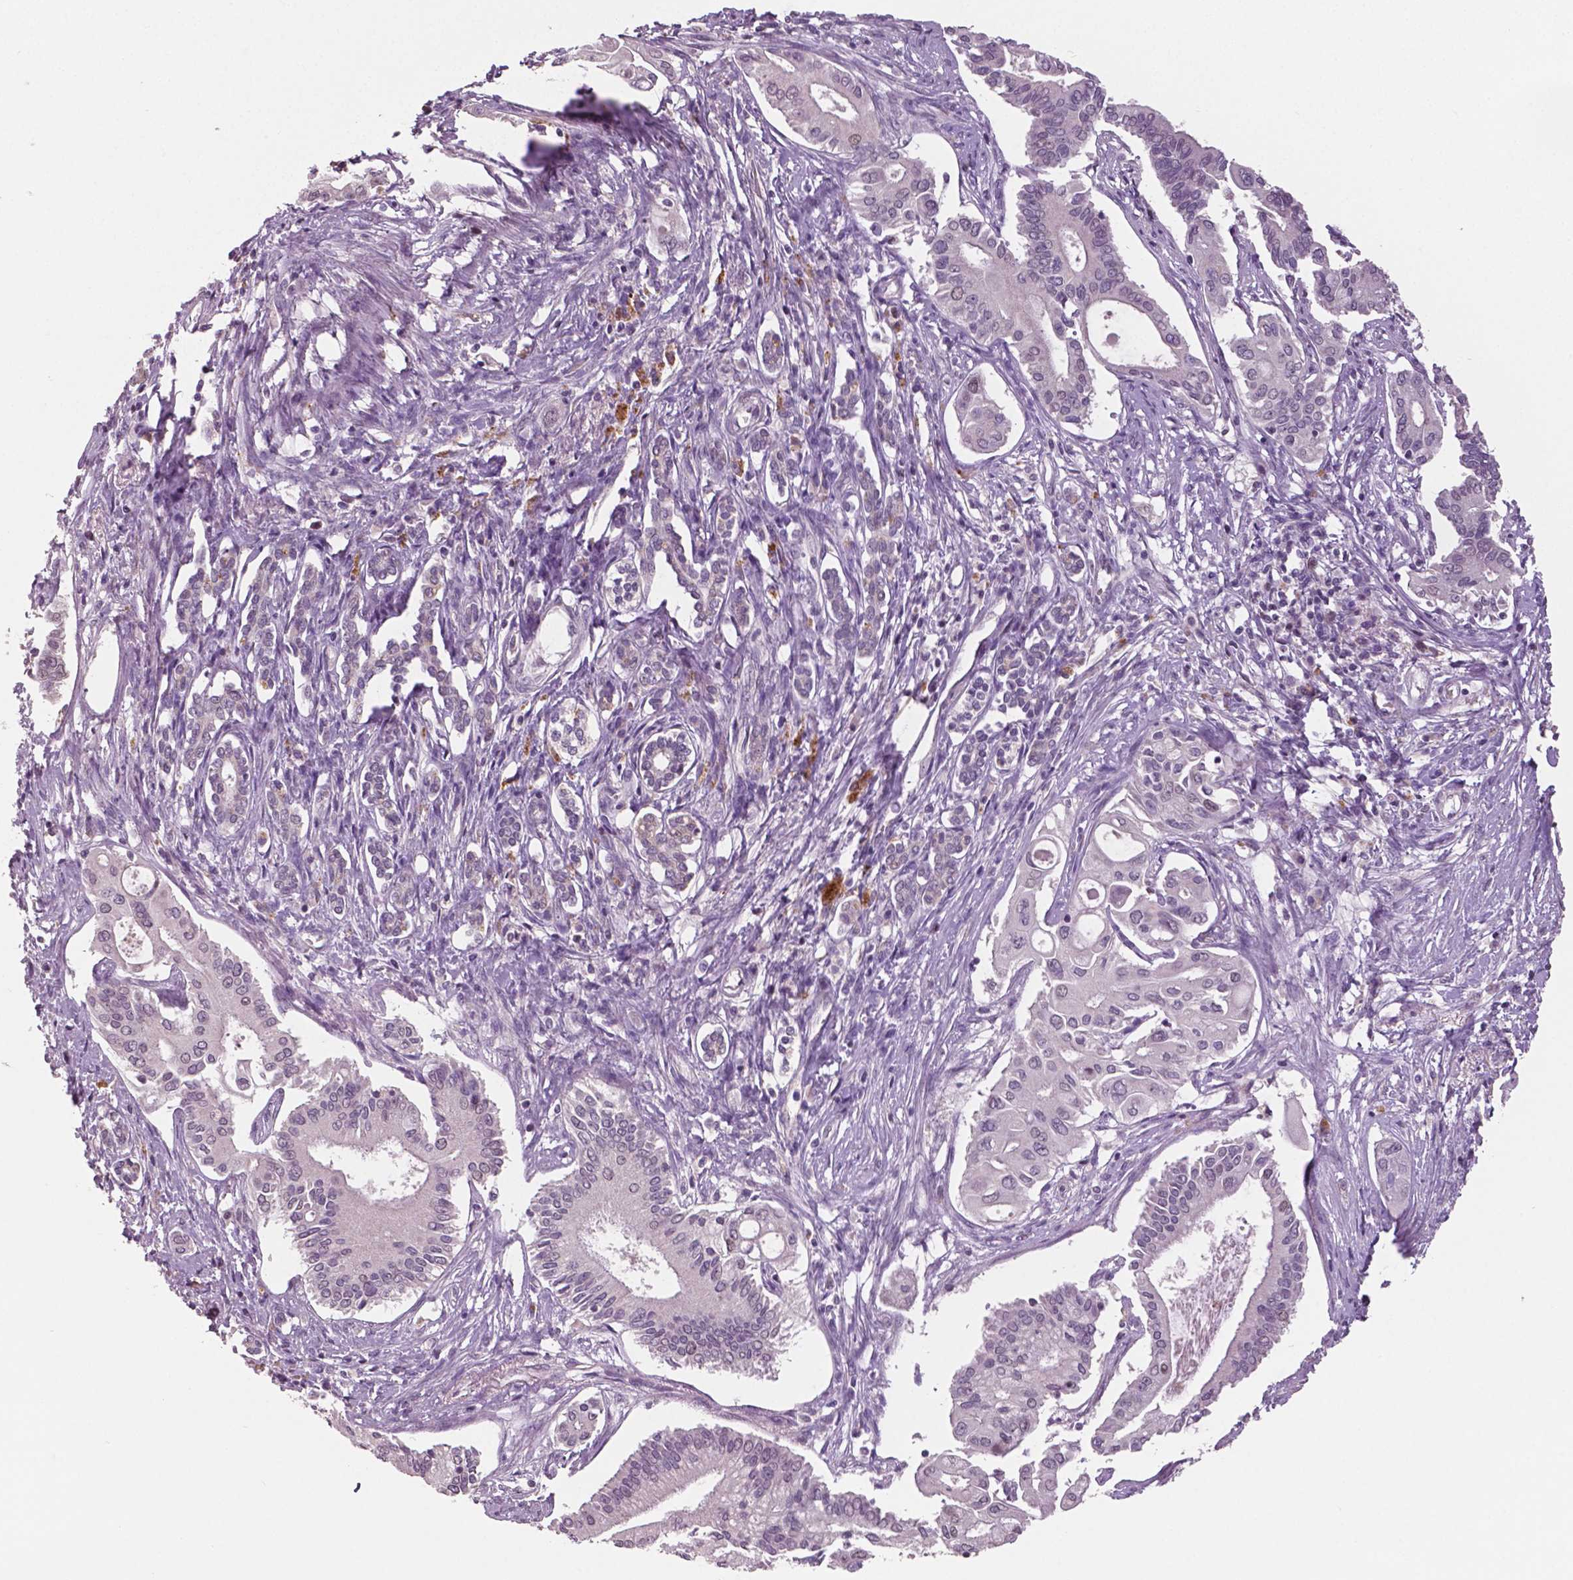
{"staining": {"intensity": "weak", "quantity": "<25%", "location": "nuclear"}, "tissue": "pancreatic cancer", "cell_type": "Tumor cells", "image_type": "cancer", "snomed": [{"axis": "morphology", "description": "Adenocarcinoma, NOS"}, {"axis": "topography", "description": "Pancreas"}], "caption": "This is a image of IHC staining of pancreatic cancer (adenocarcinoma), which shows no staining in tumor cells.", "gene": "MKI67", "patient": {"sex": "female", "age": 68}}